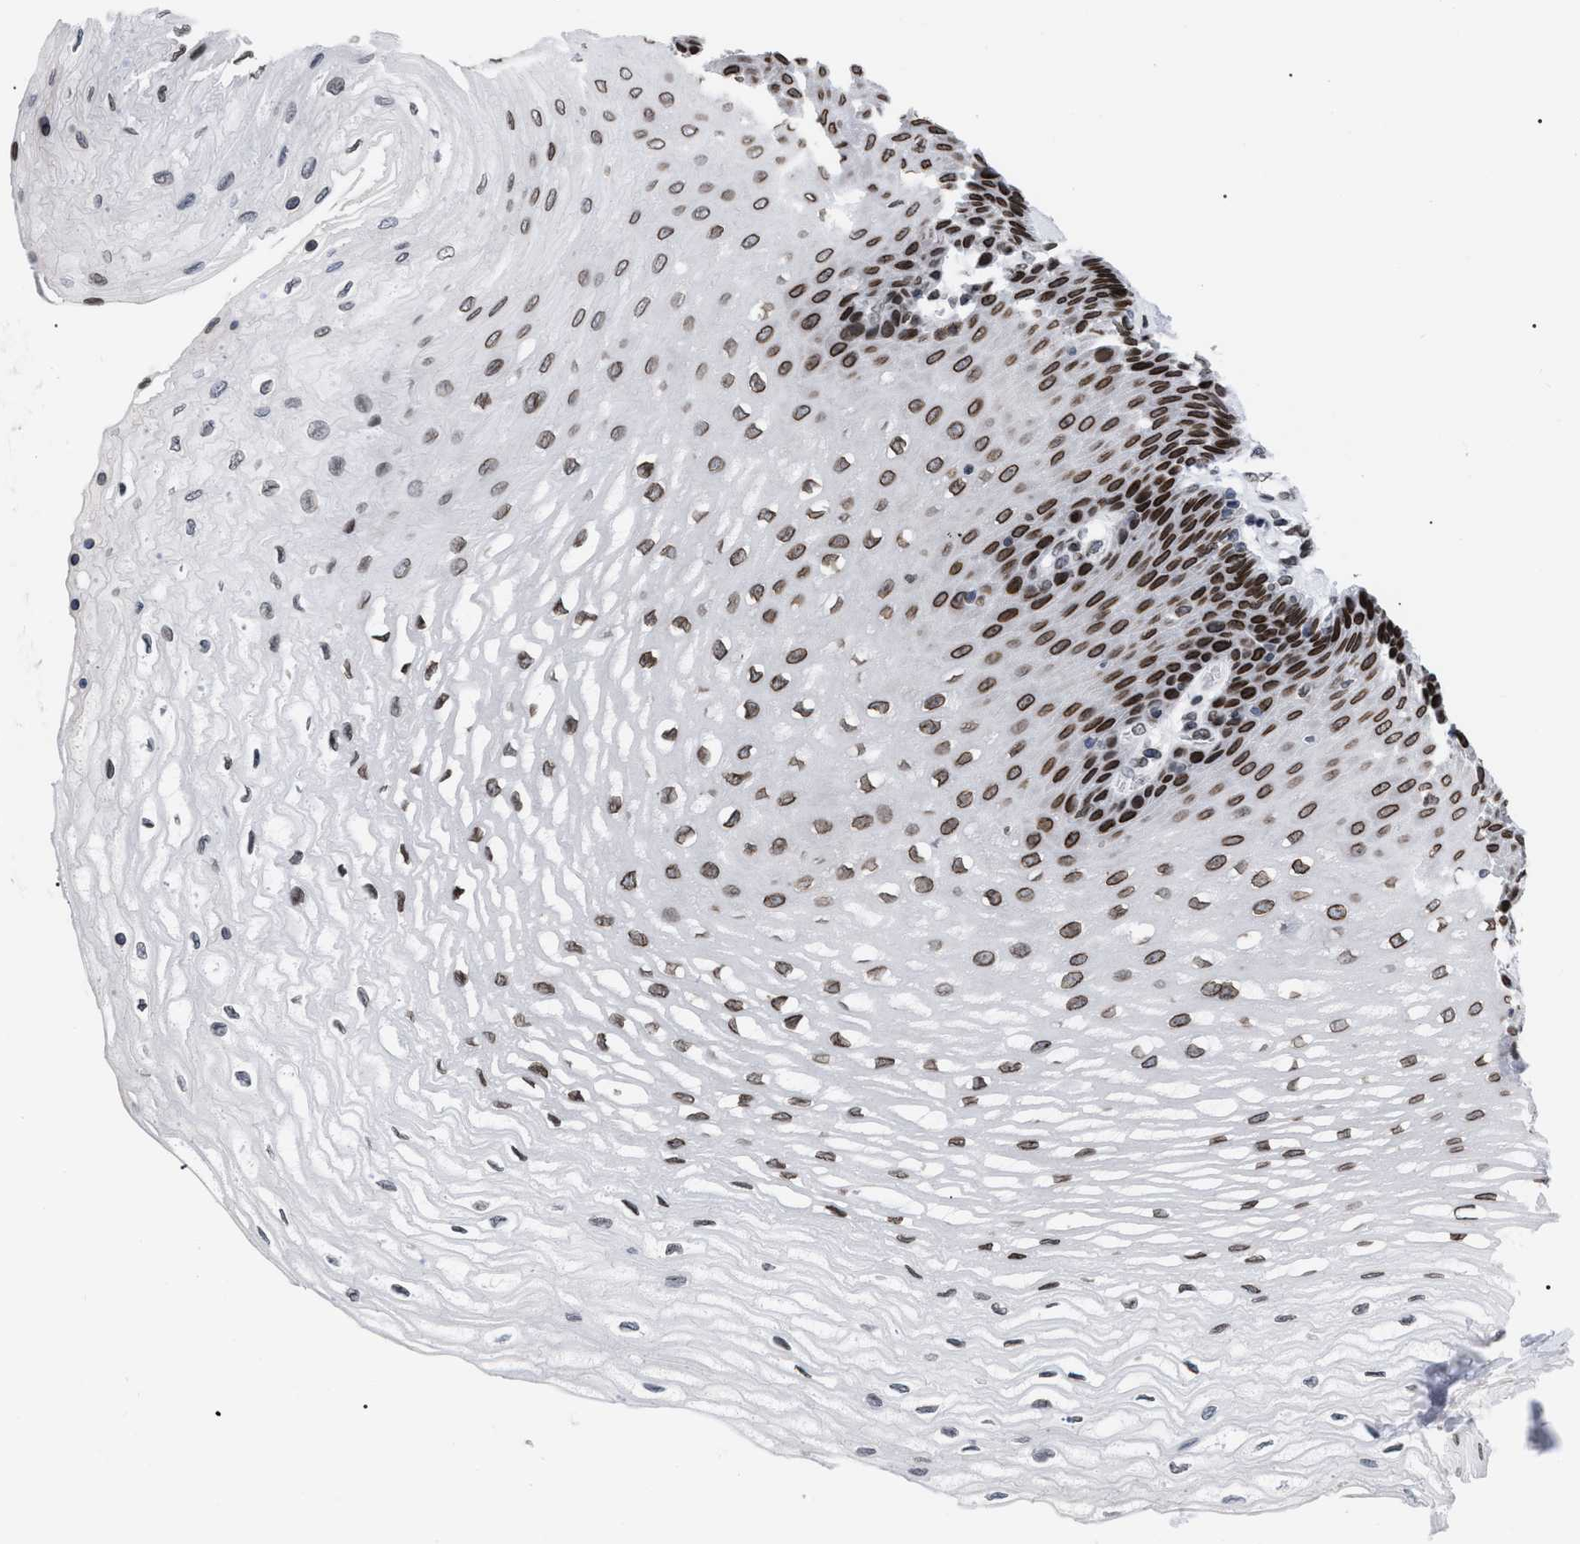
{"staining": {"intensity": "strong", "quantity": ">75%", "location": "cytoplasmic/membranous,nuclear"}, "tissue": "esophagus", "cell_type": "Squamous epithelial cells", "image_type": "normal", "snomed": [{"axis": "morphology", "description": "Normal tissue, NOS"}, {"axis": "topography", "description": "Esophagus"}], "caption": "Immunohistochemical staining of benign esophagus displays strong cytoplasmic/membranous,nuclear protein expression in approximately >75% of squamous epithelial cells.", "gene": "TPR", "patient": {"sex": "female", "age": 72}}